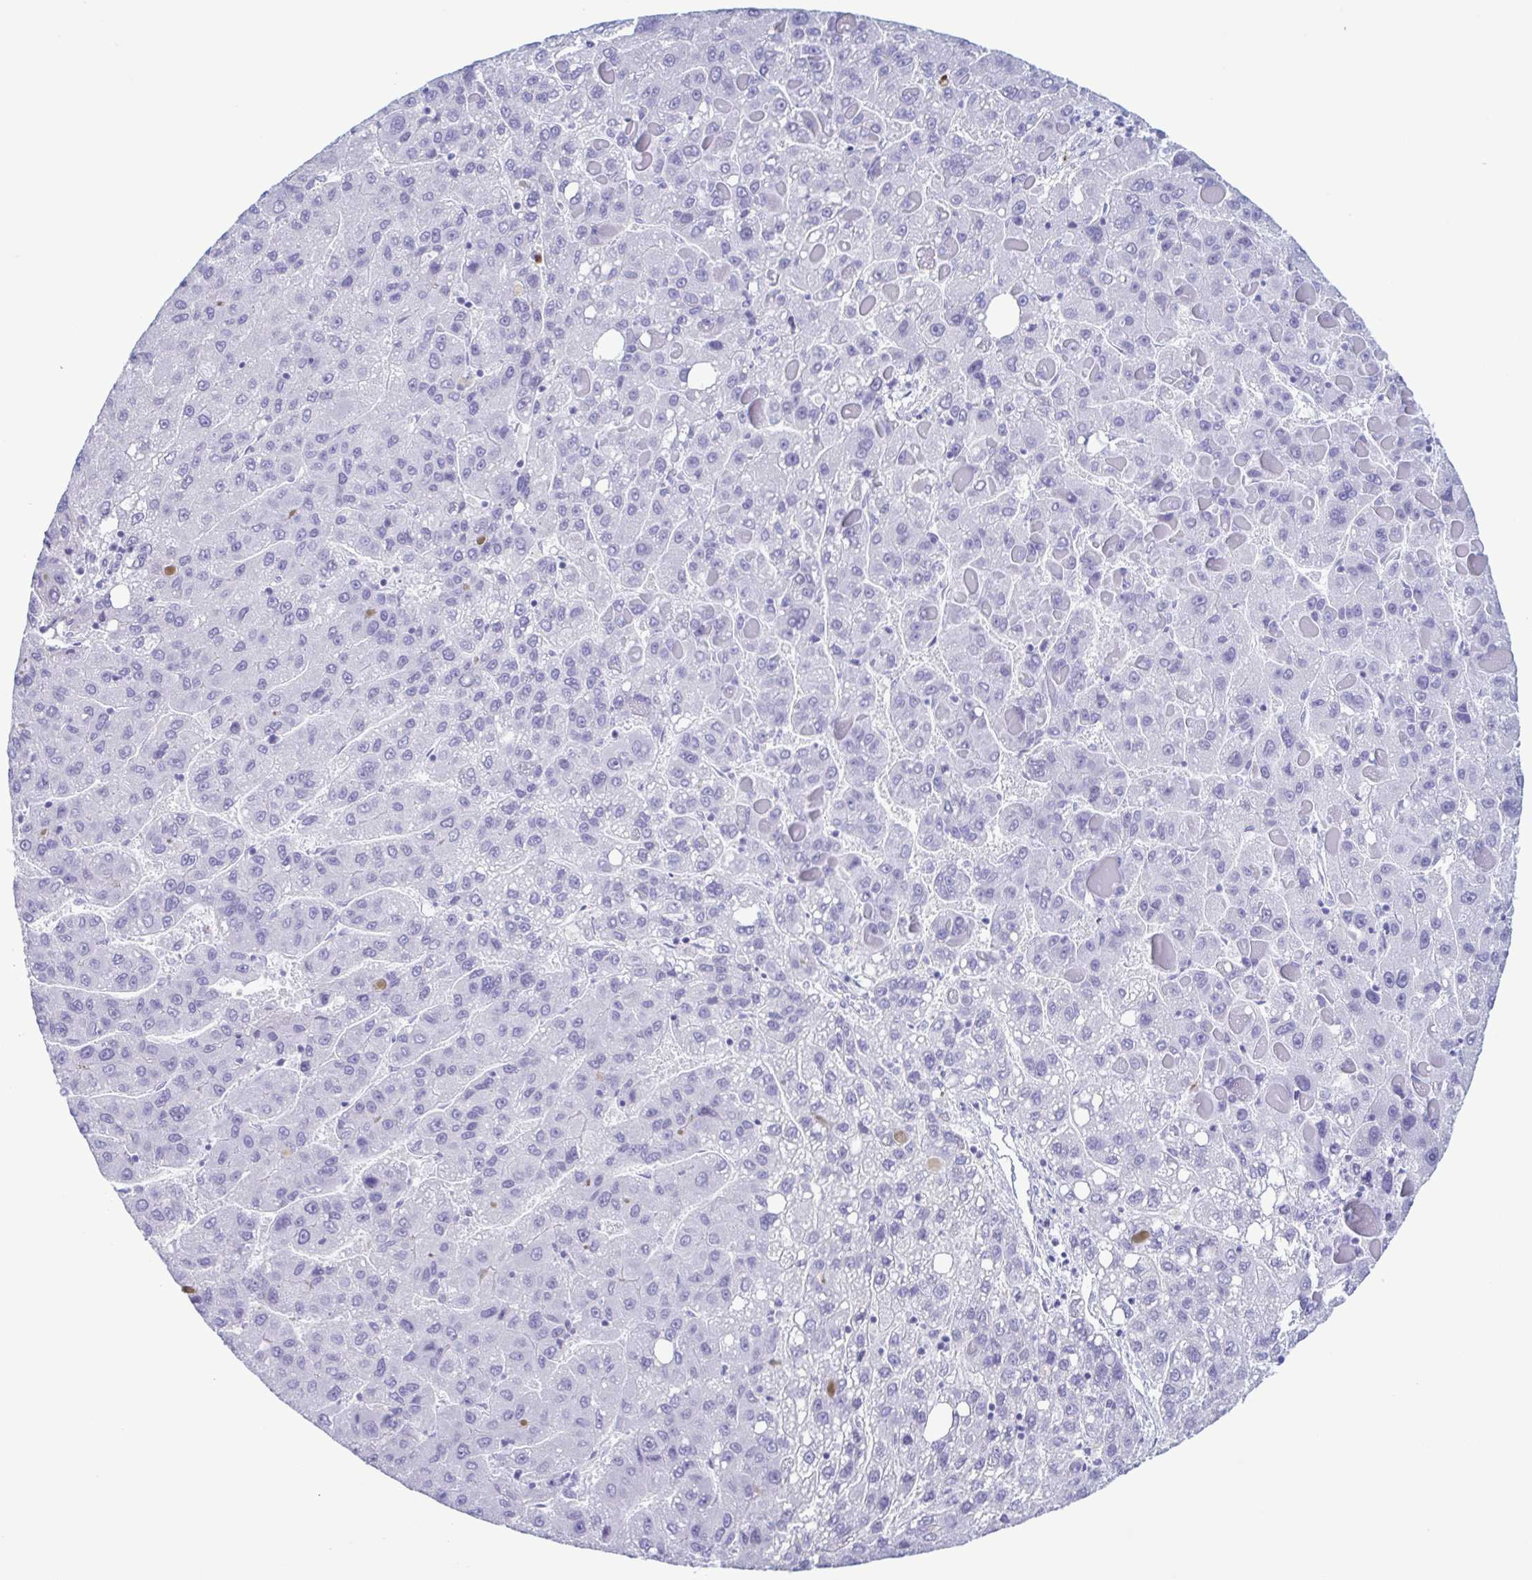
{"staining": {"intensity": "negative", "quantity": "none", "location": "none"}, "tissue": "liver cancer", "cell_type": "Tumor cells", "image_type": "cancer", "snomed": [{"axis": "morphology", "description": "Carcinoma, Hepatocellular, NOS"}, {"axis": "topography", "description": "Liver"}], "caption": "There is no significant positivity in tumor cells of liver cancer (hepatocellular carcinoma). (Stains: DAB IHC with hematoxylin counter stain, Microscopy: brightfield microscopy at high magnification).", "gene": "LTF", "patient": {"sex": "female", "age": 82}}